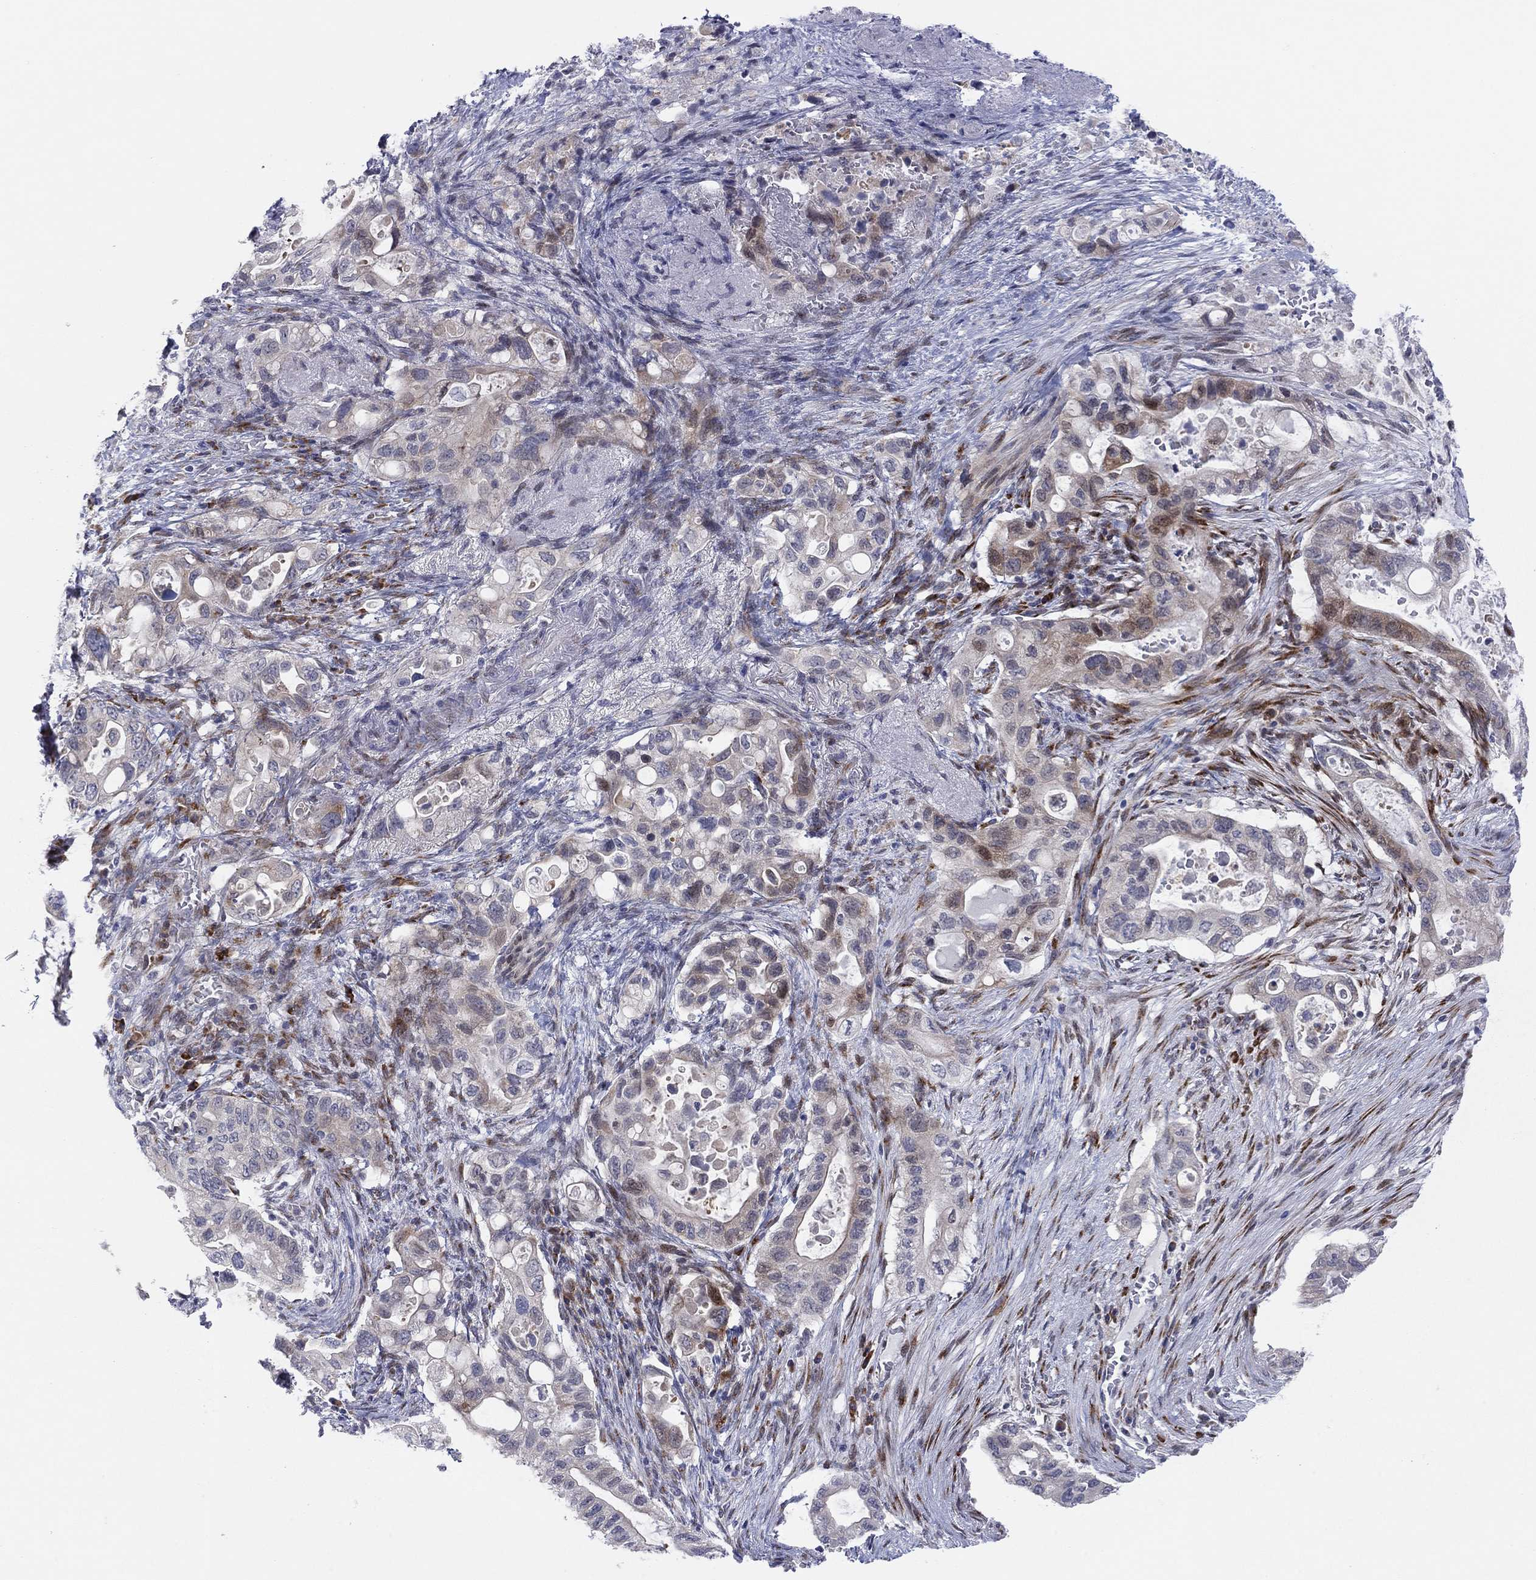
{"staining": {"intensity": "weak", "quantity": "<25%", "location": "cytoplasmic/membranous"}, "tissue": "pancreatic cancer", "cell_type": "Tumor cells", "image_type": "cancer", "snomed": [{"axis": "morphology", "description": "Adenocarcinoma, NOS"}, {"axis": "topography", "description": "Pancreas"}], "caption": "Immunohistochemistry photomicrograph of neoplastic tissue: human pancreatic cancer (adenocarcinoma) stained with DAB shows no significant protein staining in tumor cells.", "gene": "TTC21B", "patient": {"sex": "female", "age": 72}}